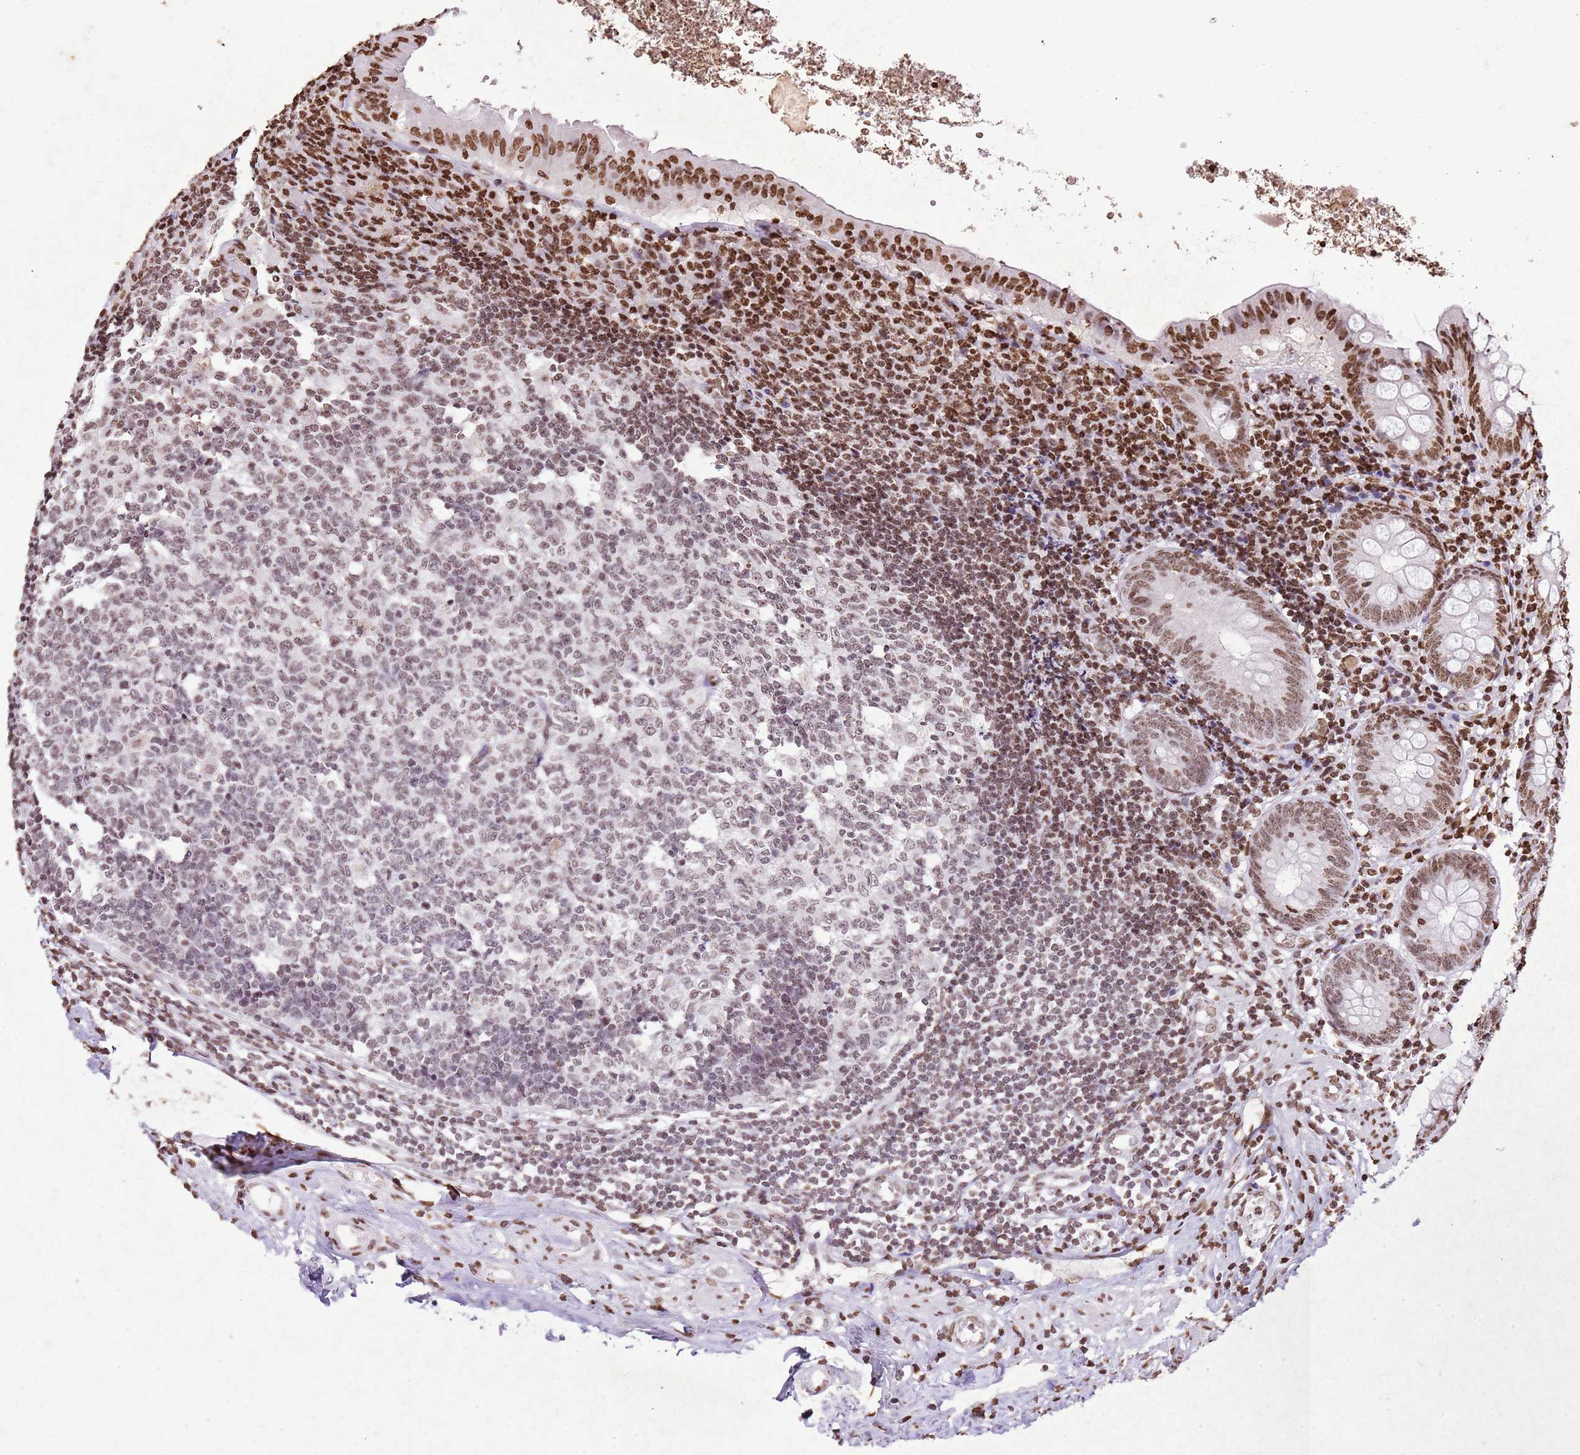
{"staining": {"intensity": "moderate", "quantity": ">75%", "location": "nuclear"}, "tissue": "appendix", "cell_type": "Glandular cells", "image_type": "normal", "snomed": [{"axis": "morphology", "description": "Normal tissue, NOS"}, {"axis": "topography", "description": "Appendix"}], "caption": "This is an image of immunohistochemistry staining of benign appendix, which shows moderate staining in the nuclear of glandular cells.", "gene": "BMAL1", "patient": {"sex": "female", "age": 54}}